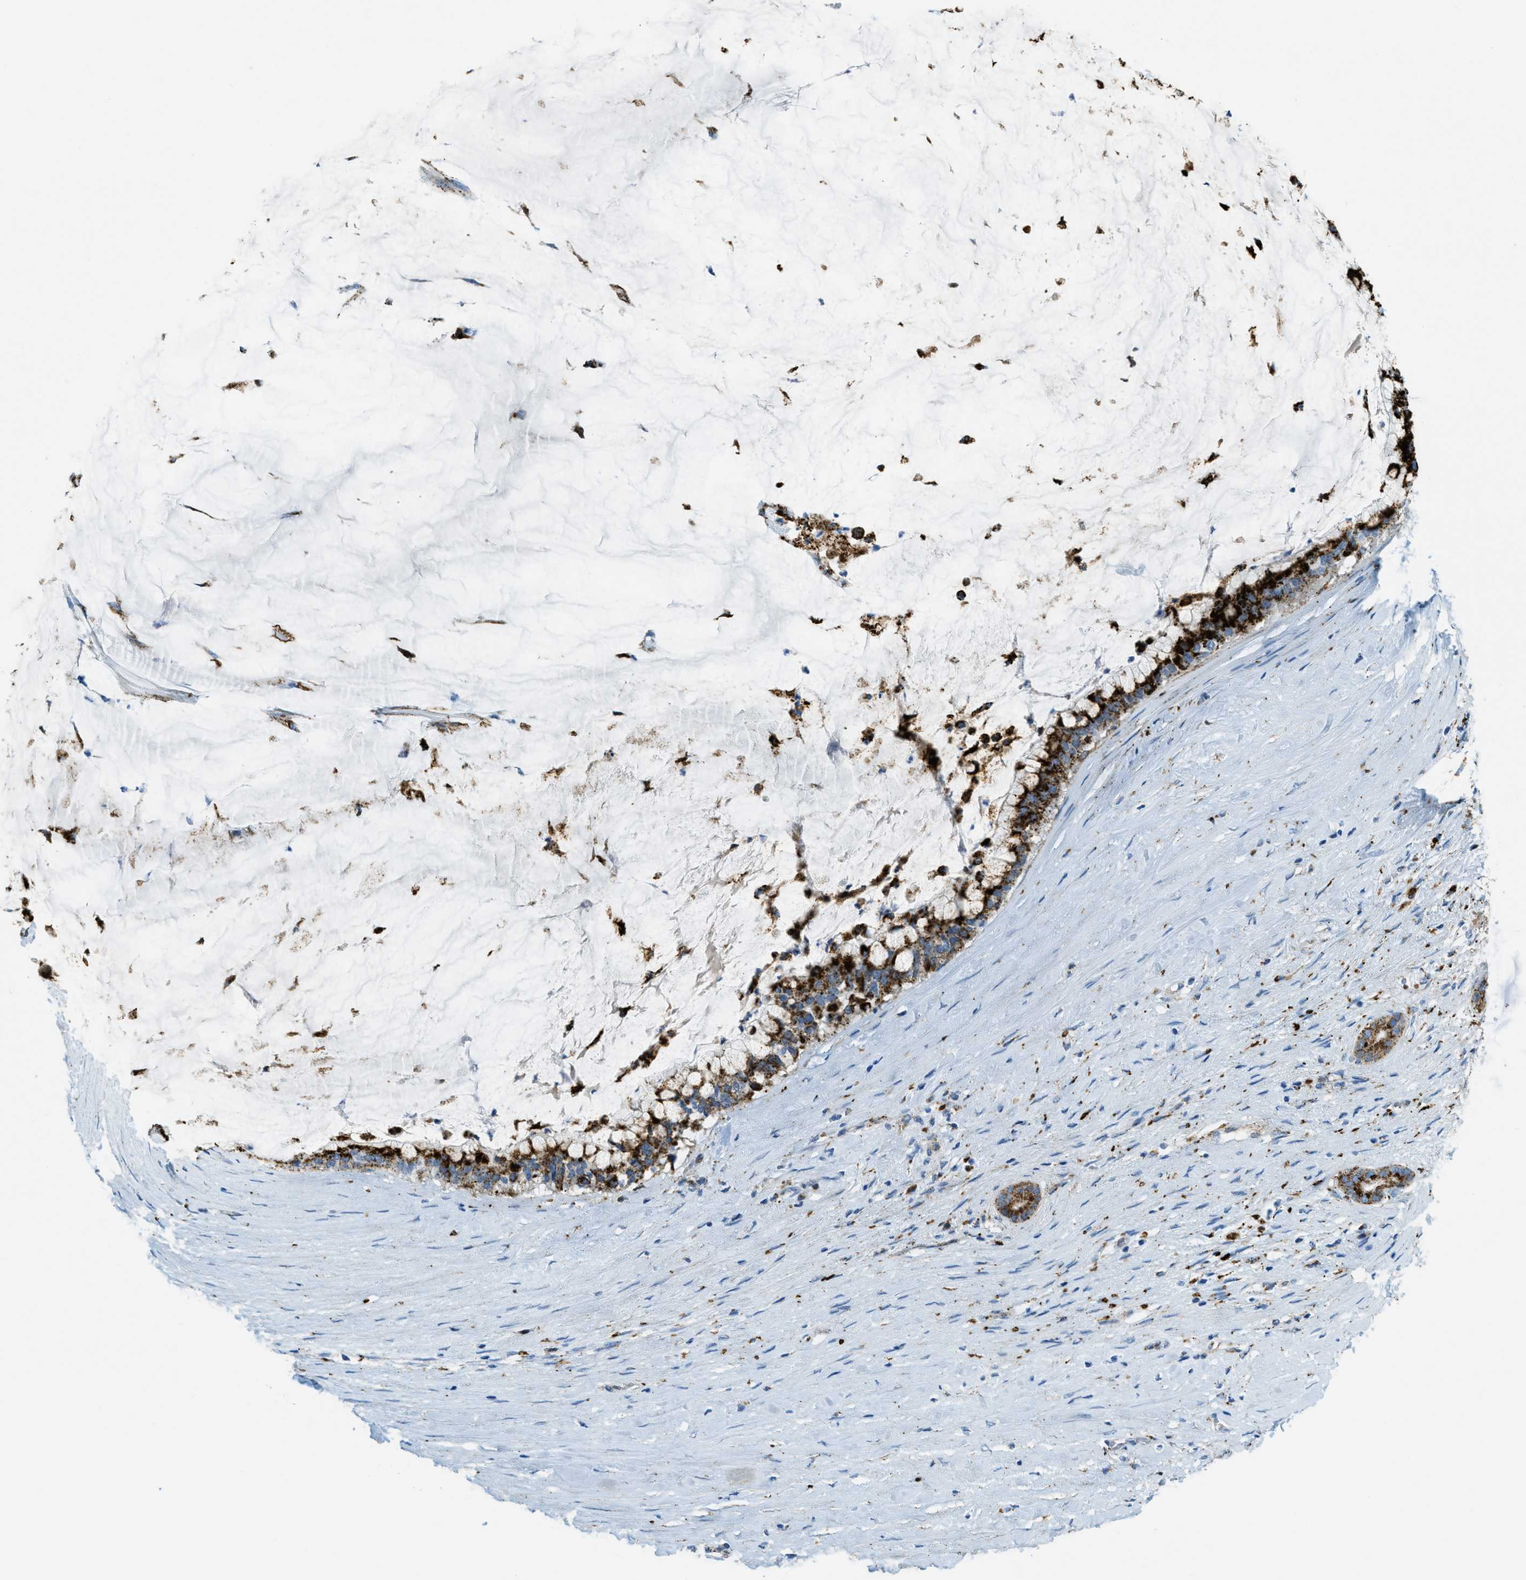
{"staining": {"intensity": "strong", "quantity": ">75%", "location": "cytoplasmic/membranous"}, "tissue": "pancreatic cancer", "cell_type": "Tumor cells", "image_type": "cancer", "snomed": [{"axis": "morphology", "description": "Adenocarcinoma, NOS"}, {"axis": "topography", "description": "Pancreas"}], "caption": "IHC of pancreatic adenocarcinoma reveals high levels of strong cytoplasmic/membranous positivity in approximately >75% of tumor cells.", "gene": "SCARB2", "patient": {"sex": "male", "age": 41}}